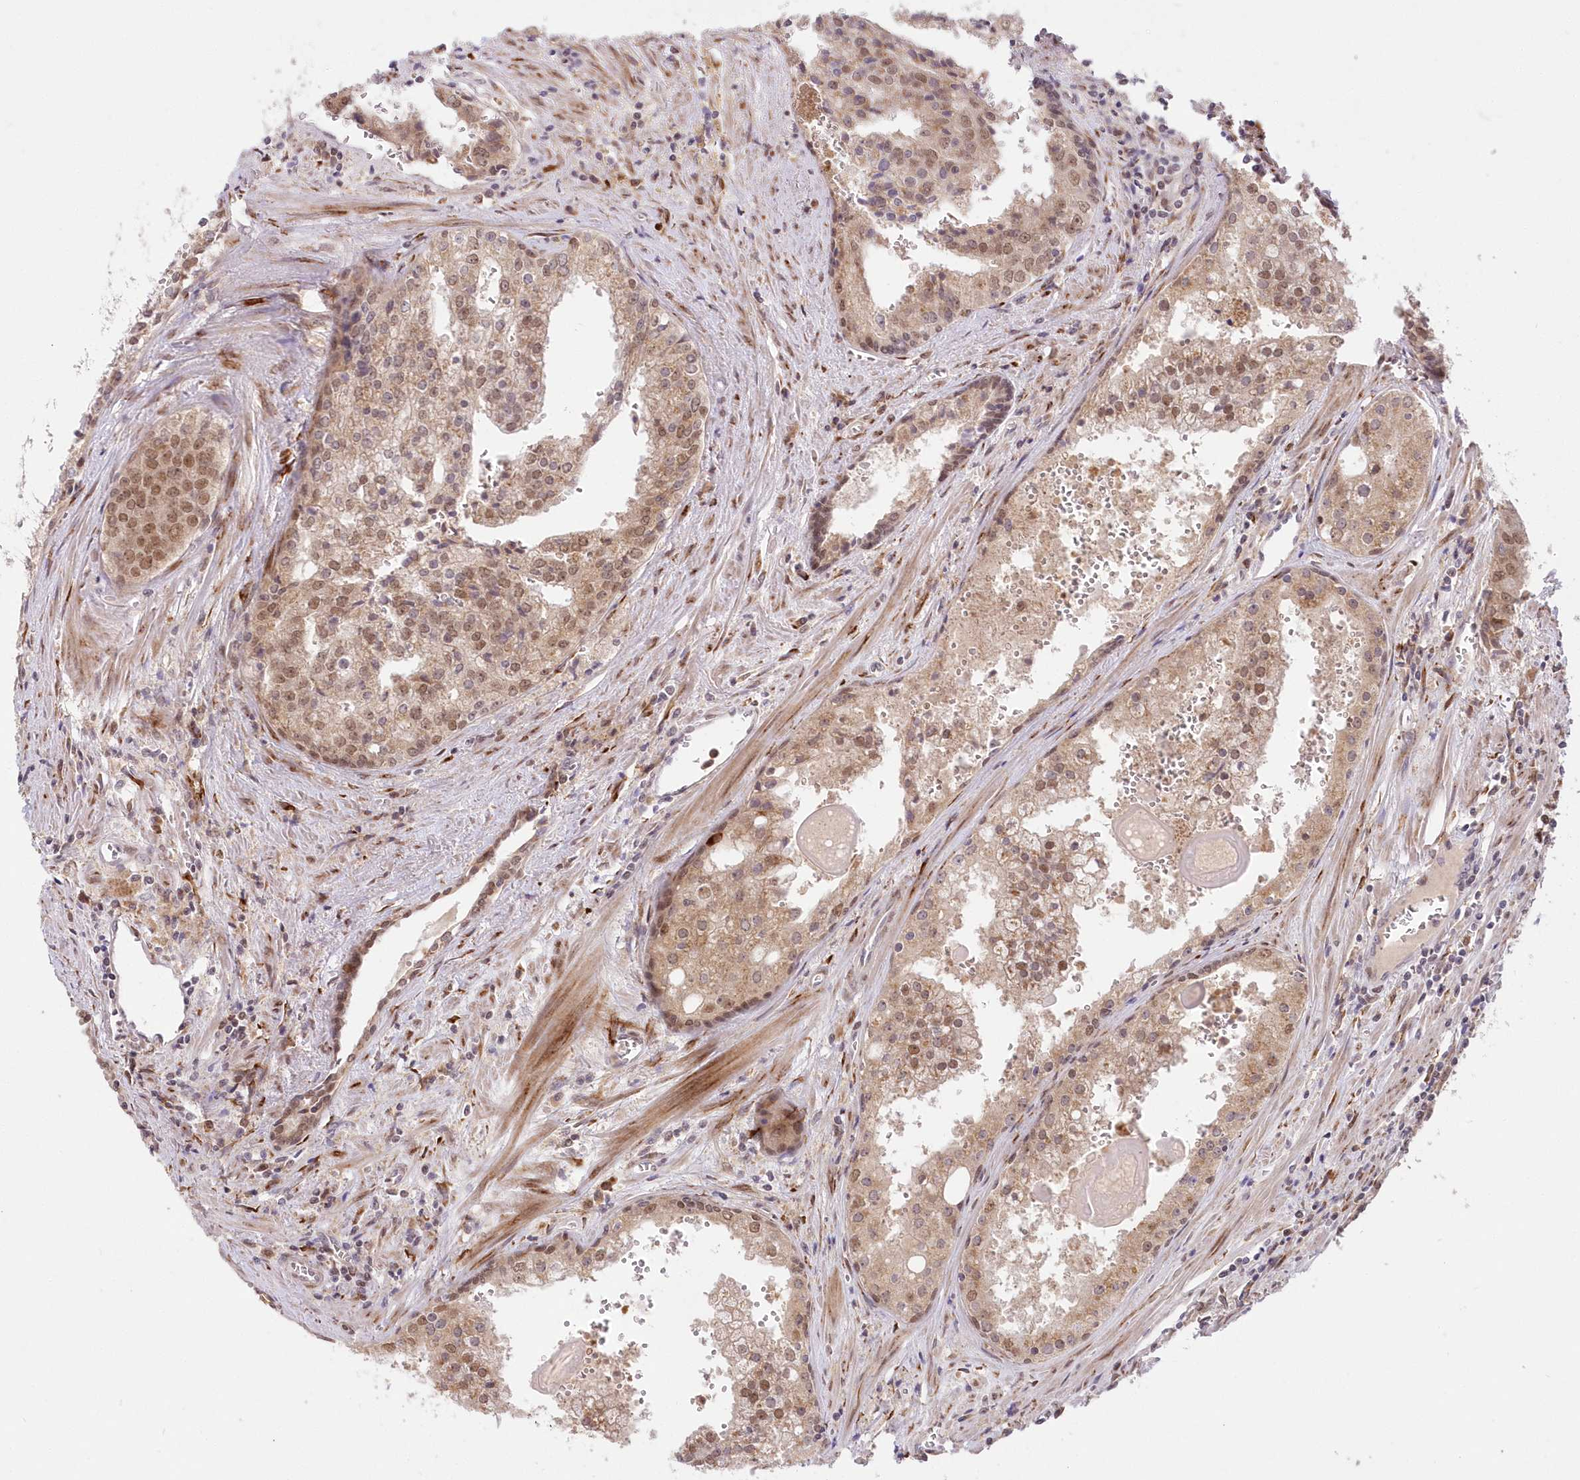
{"staining": {"intensity": "moderate", "quantity": "25%-75%", "location": "nuclear"}, "tissue": "prostate cancer", "cell_type": "Tumor cells", "image_type": "cancer", "snomed": [{"axis": "morphology", "description": "Adenocarcinoma, High grade"}, {"axis": "topography", "description": "Prostate"}], "caption": "A brown stain labels moderate nuclear staining of a protein in human adenocarcinoma (high-grade) (prostate) tumor cells.", "gene": "LDB1", "patient": {"sex": "male", "age": 68}}